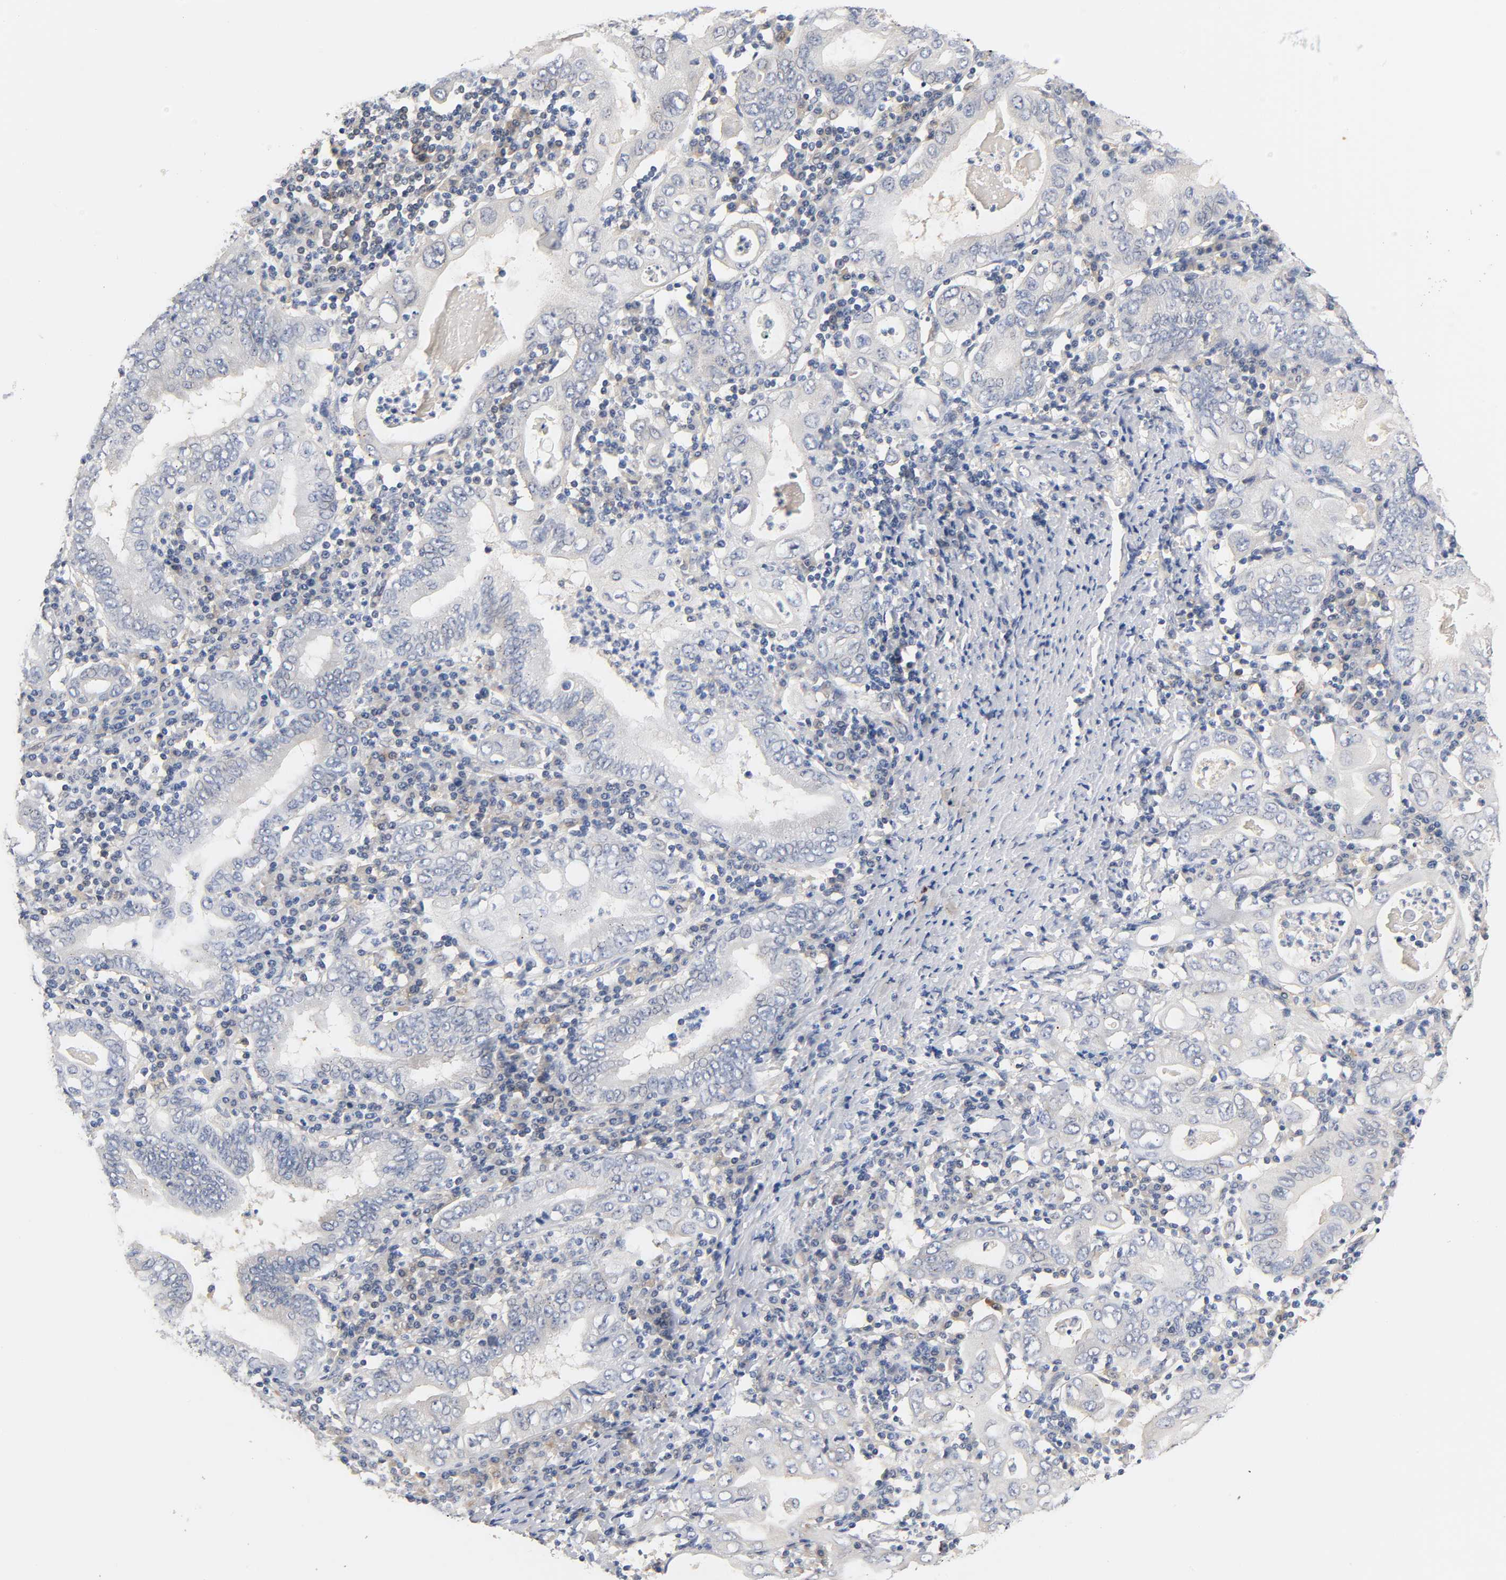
{"staining": {"intensity": "negative", "quantity": "none", "location": "none"}, "tissue": "stomach cancer", "cell_type": "Tumor cells", "image_type": "cancer", "snomed": [{"axis": "morphology", "description": "Normal tissue, NOS"}, {"axis": "morphology", "description": "Adenocarcinoma, NOS"}, {"axis": "topography", "description": "Esophagus"}, {"axis": "topography", "description": "Stomach, upper"}, {"axis": "topography", "description": "Peripheral nerve tissue"}], "caption": "Tumor cells are negative for protein expression in human stomach adenocarcinoma. (DAB (3,3'-diaminobenzidine) IHC, high magnification).", "gene": "FYN", "patient": {"sex": "male", "age": 62}}